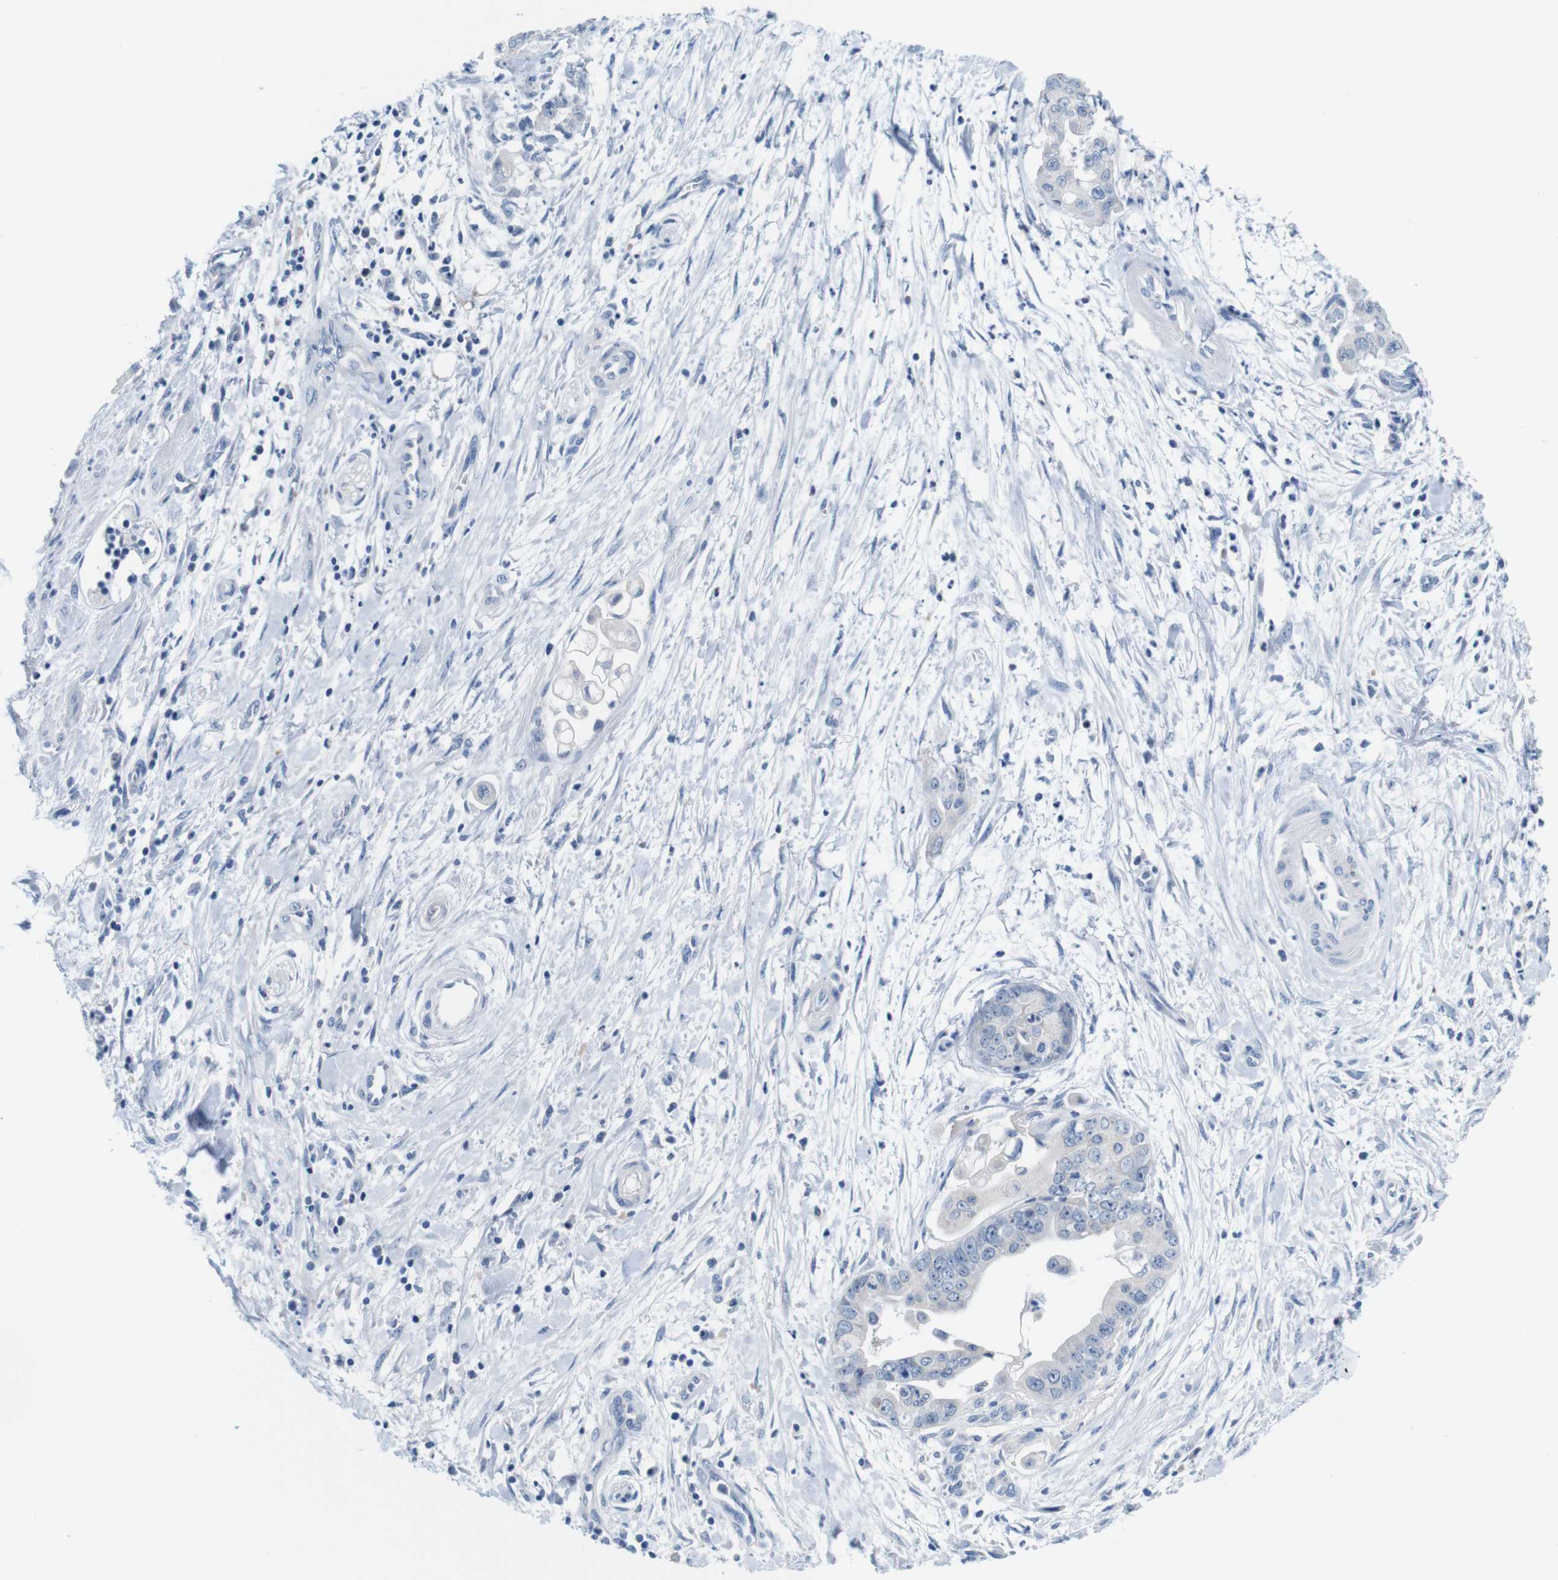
{"staining": {"intensity": "negative", "quantity": "none", "location": "none"}, "tissue": "pancreatic cancer", "cell_type": "Tumor cells", "image_type": "cancer", "snomed": [{"axis": "morphology", "description": "Adenocarcinoma, NOS"}, {"axis": "topography", "description": "Pancreas"}], "caption": "Tumor cells show no significant positivity in pancreatic cancer. (Stains: DAB (3,3'-diaminobenzidine) IHC with hematoxylin counter stain, Microscopy: brightfield microscopy at high magnification).", "gene": "IGSF8", "patient": {"sex": "female", "age": 75}}